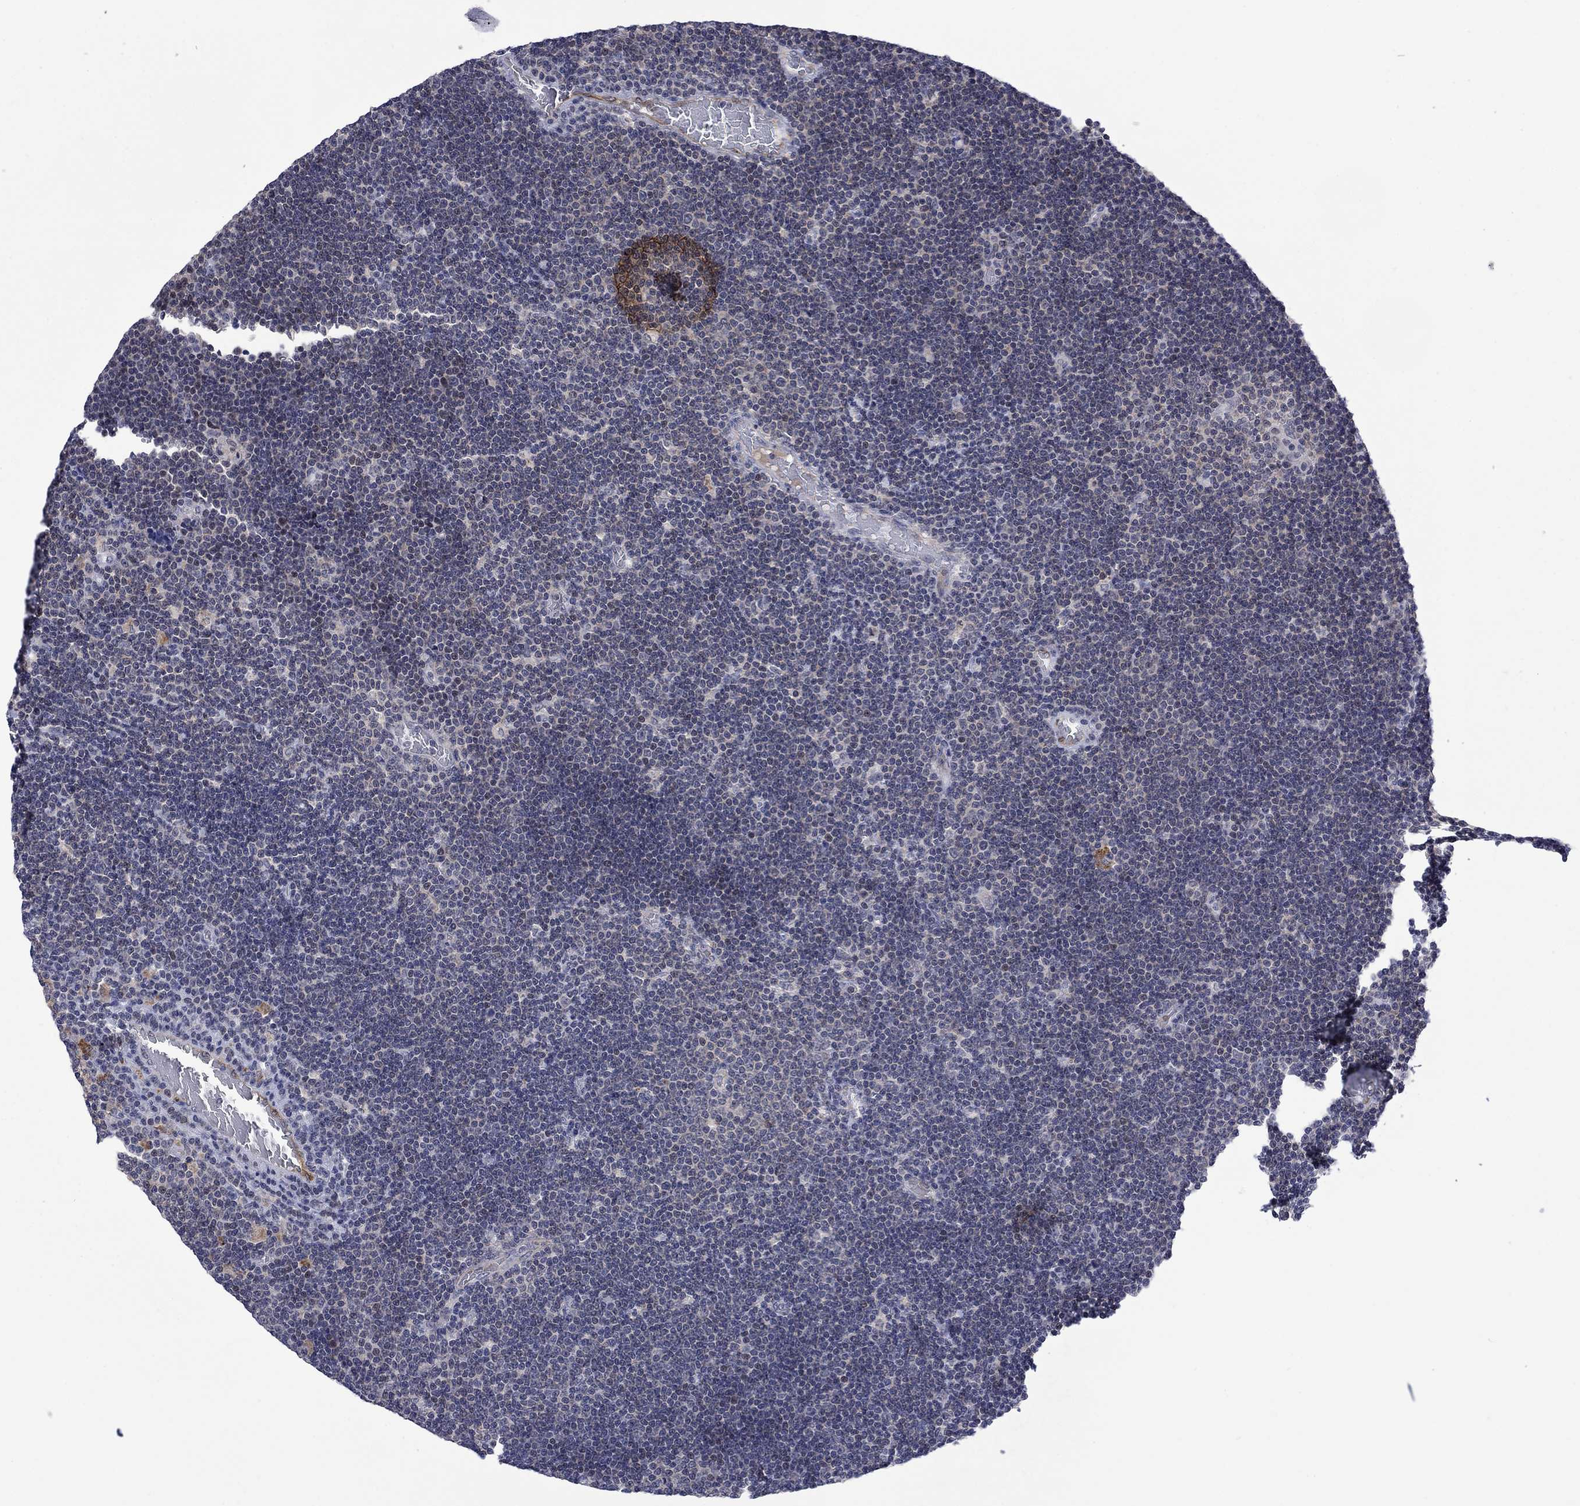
{"staining": {"intensity": "negative", "quantity": "none", "location": "none"}, "tissue": "lymphoma", "cell_type": "Tumor cells", "image_type": "cancer", "snomed": [{"axis": "morphology", "description": "Malignant lymphoma, non-Hodgkin's type, Low grade"}, {"axis": "topography", "description": "Brain"}], "caption": "There is no significant positivity in tumor cells of malignant lymphoma, non-Hodgkin's type (low-grade). (DAB (3,3'-diaminobenzidine) immunohistochemistry, high magnification).", "gene": "AGL", "patient": {"sex": "female", "age": 66}}